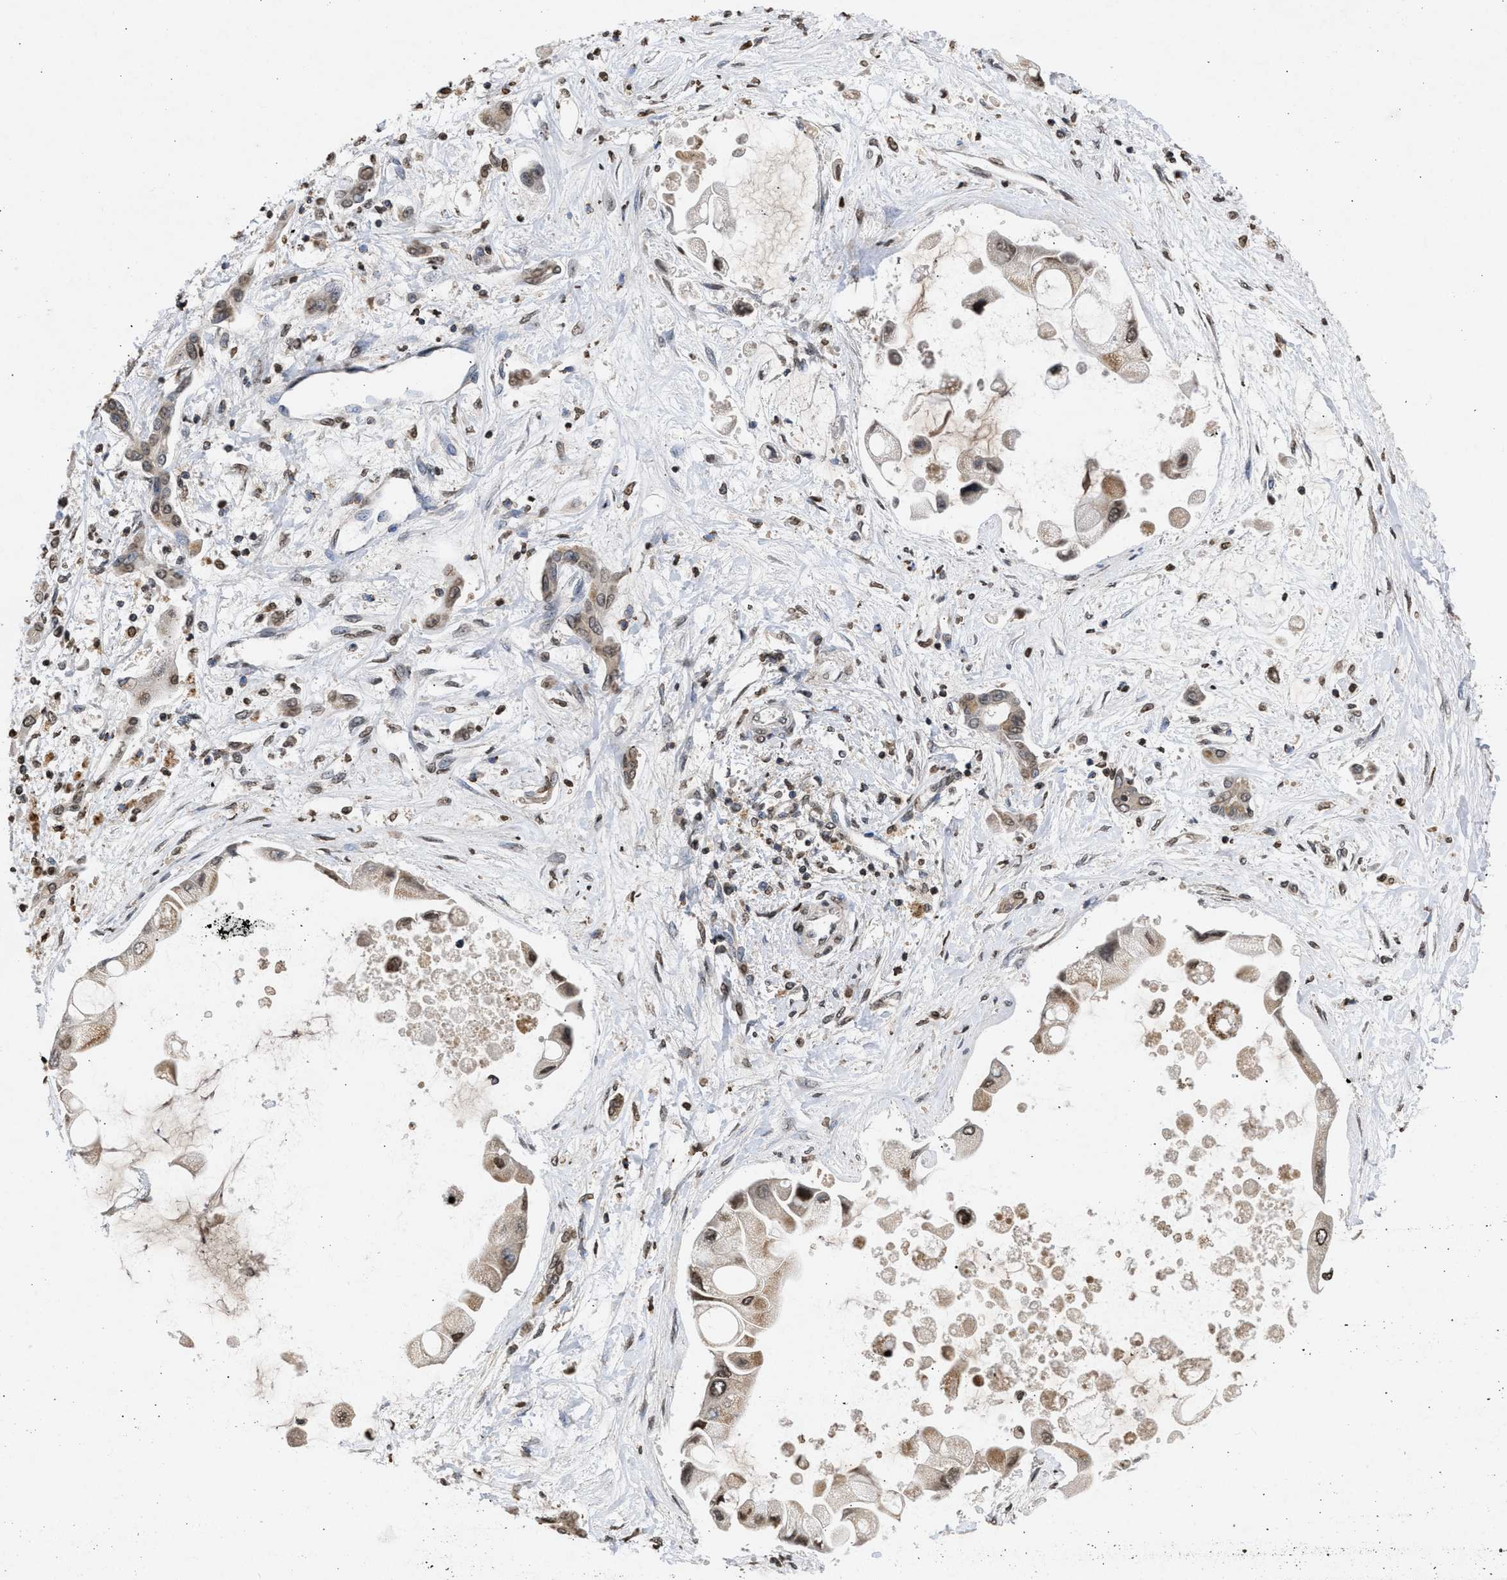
{"staining": {"intensity": "weak", "quantity": ">75%", "location": "cytoplasmic/membranous,nuclear"}, "tissue": "liver cancer", "cell_type": "Tumor cells", "image_type": "cancer", "snomed": [{"axis": "morphology", "description": "Cholangiocarcinoma"}, {"axis": "topography", "description": "Liver"}], "caption": "Protein analysis of liver cancer (cholangiocarcinoma) tissue demonstrates weak cytoplasmic/membranous and nuclear staining in about >75% of tumor cells.", "gene": "NUP35", "patient": {"sex": "male", "age": 50}}